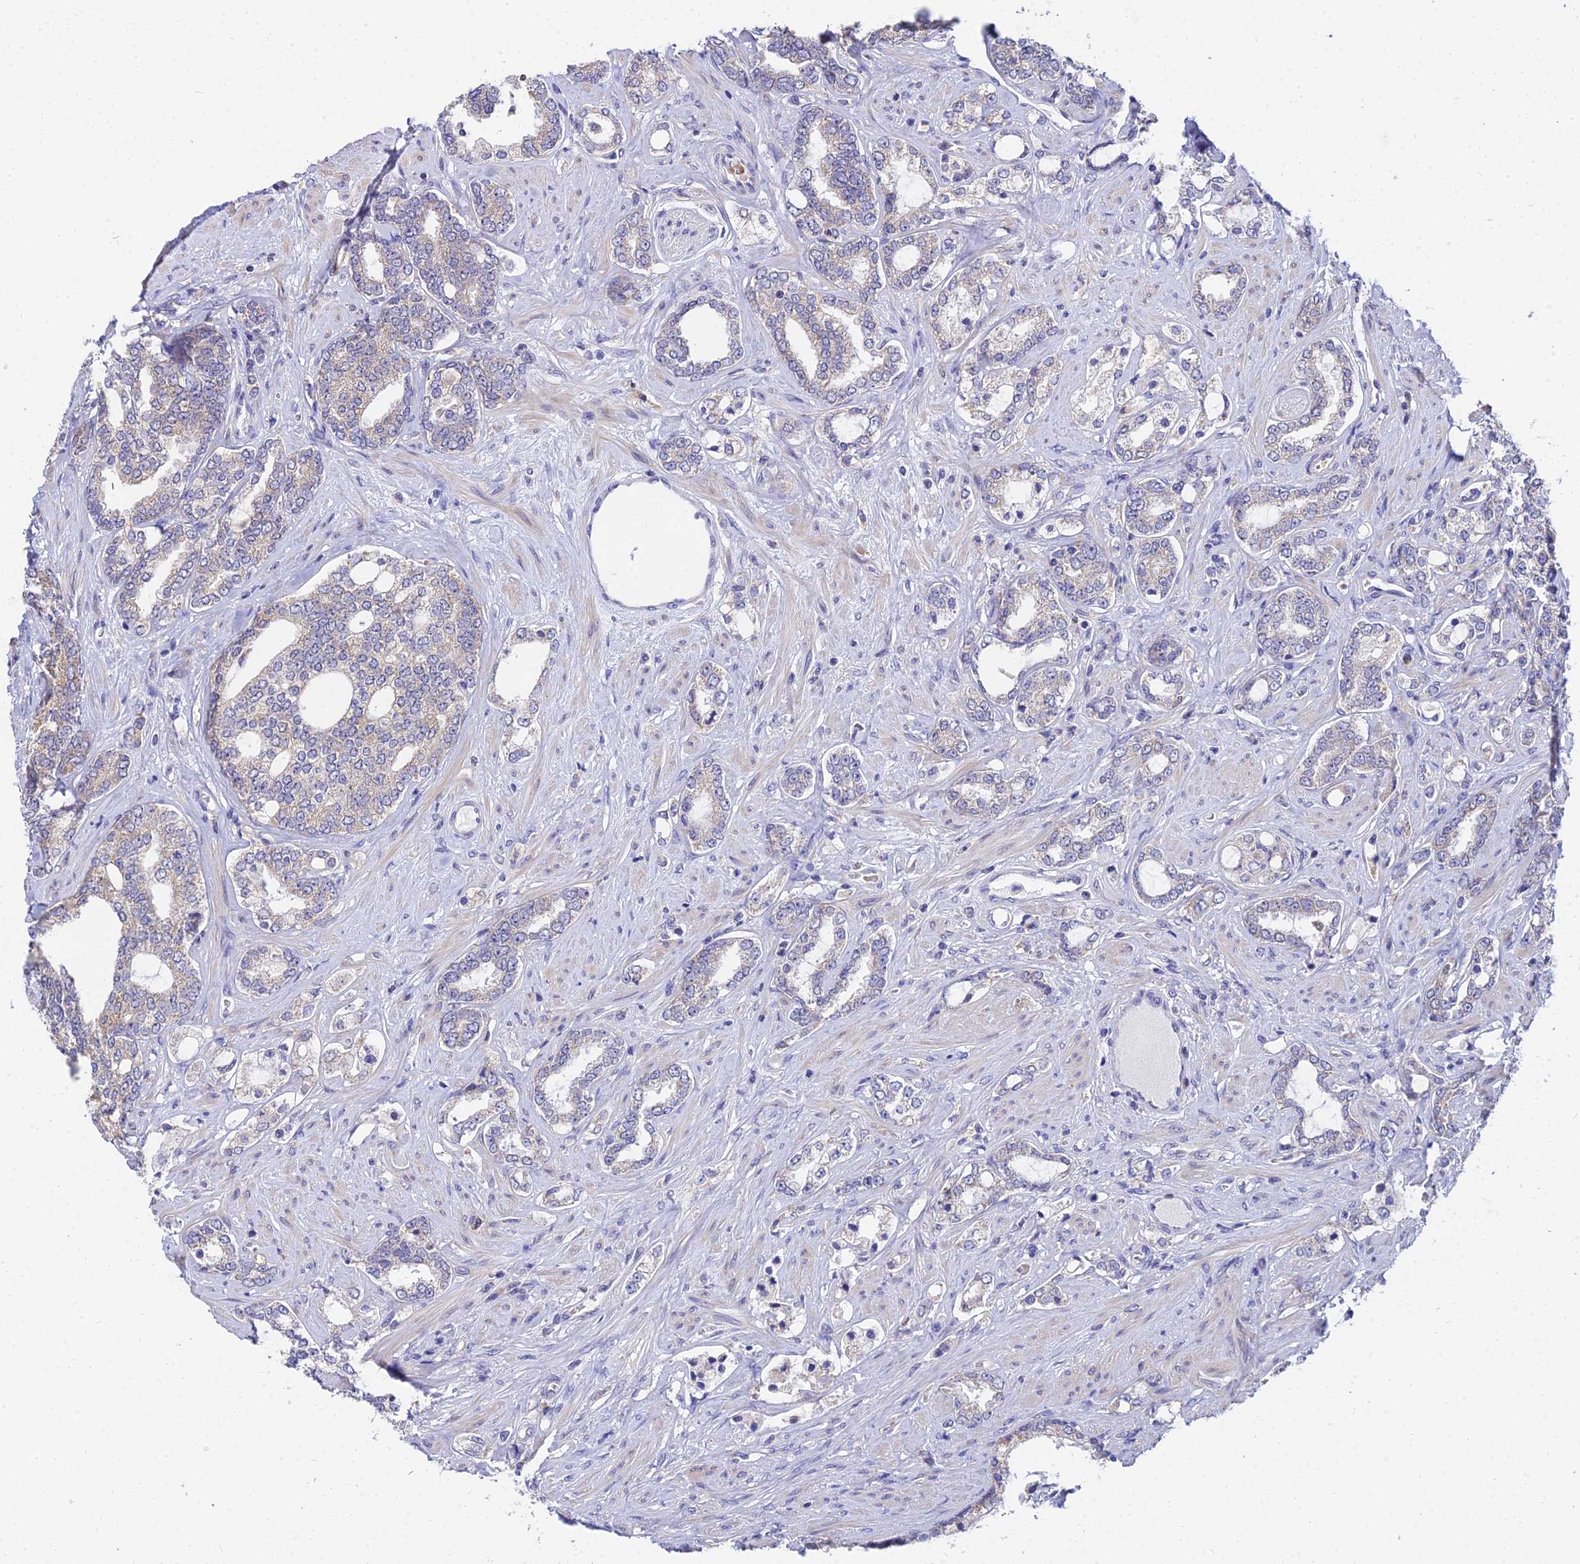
{"staining": {"intensity": "negative", "quantity": "none", "location": "none"}, "tissue": "prostate cancer", "cell_type": "Tumor cells", "image_type": "cancer", "snomed": [{"axis": "morphology", "description": "Adenocarcinoma, High grade"}, {"axis": "topography", "description": "Prostate"}], "caption": "This is a image of immunohistochemistry staining of prostate high-grade adenocarcinoma, which shows no staining in tumor cells.", "gene": "ARL8B", "patient": {"sex": "male", "age": 64}}